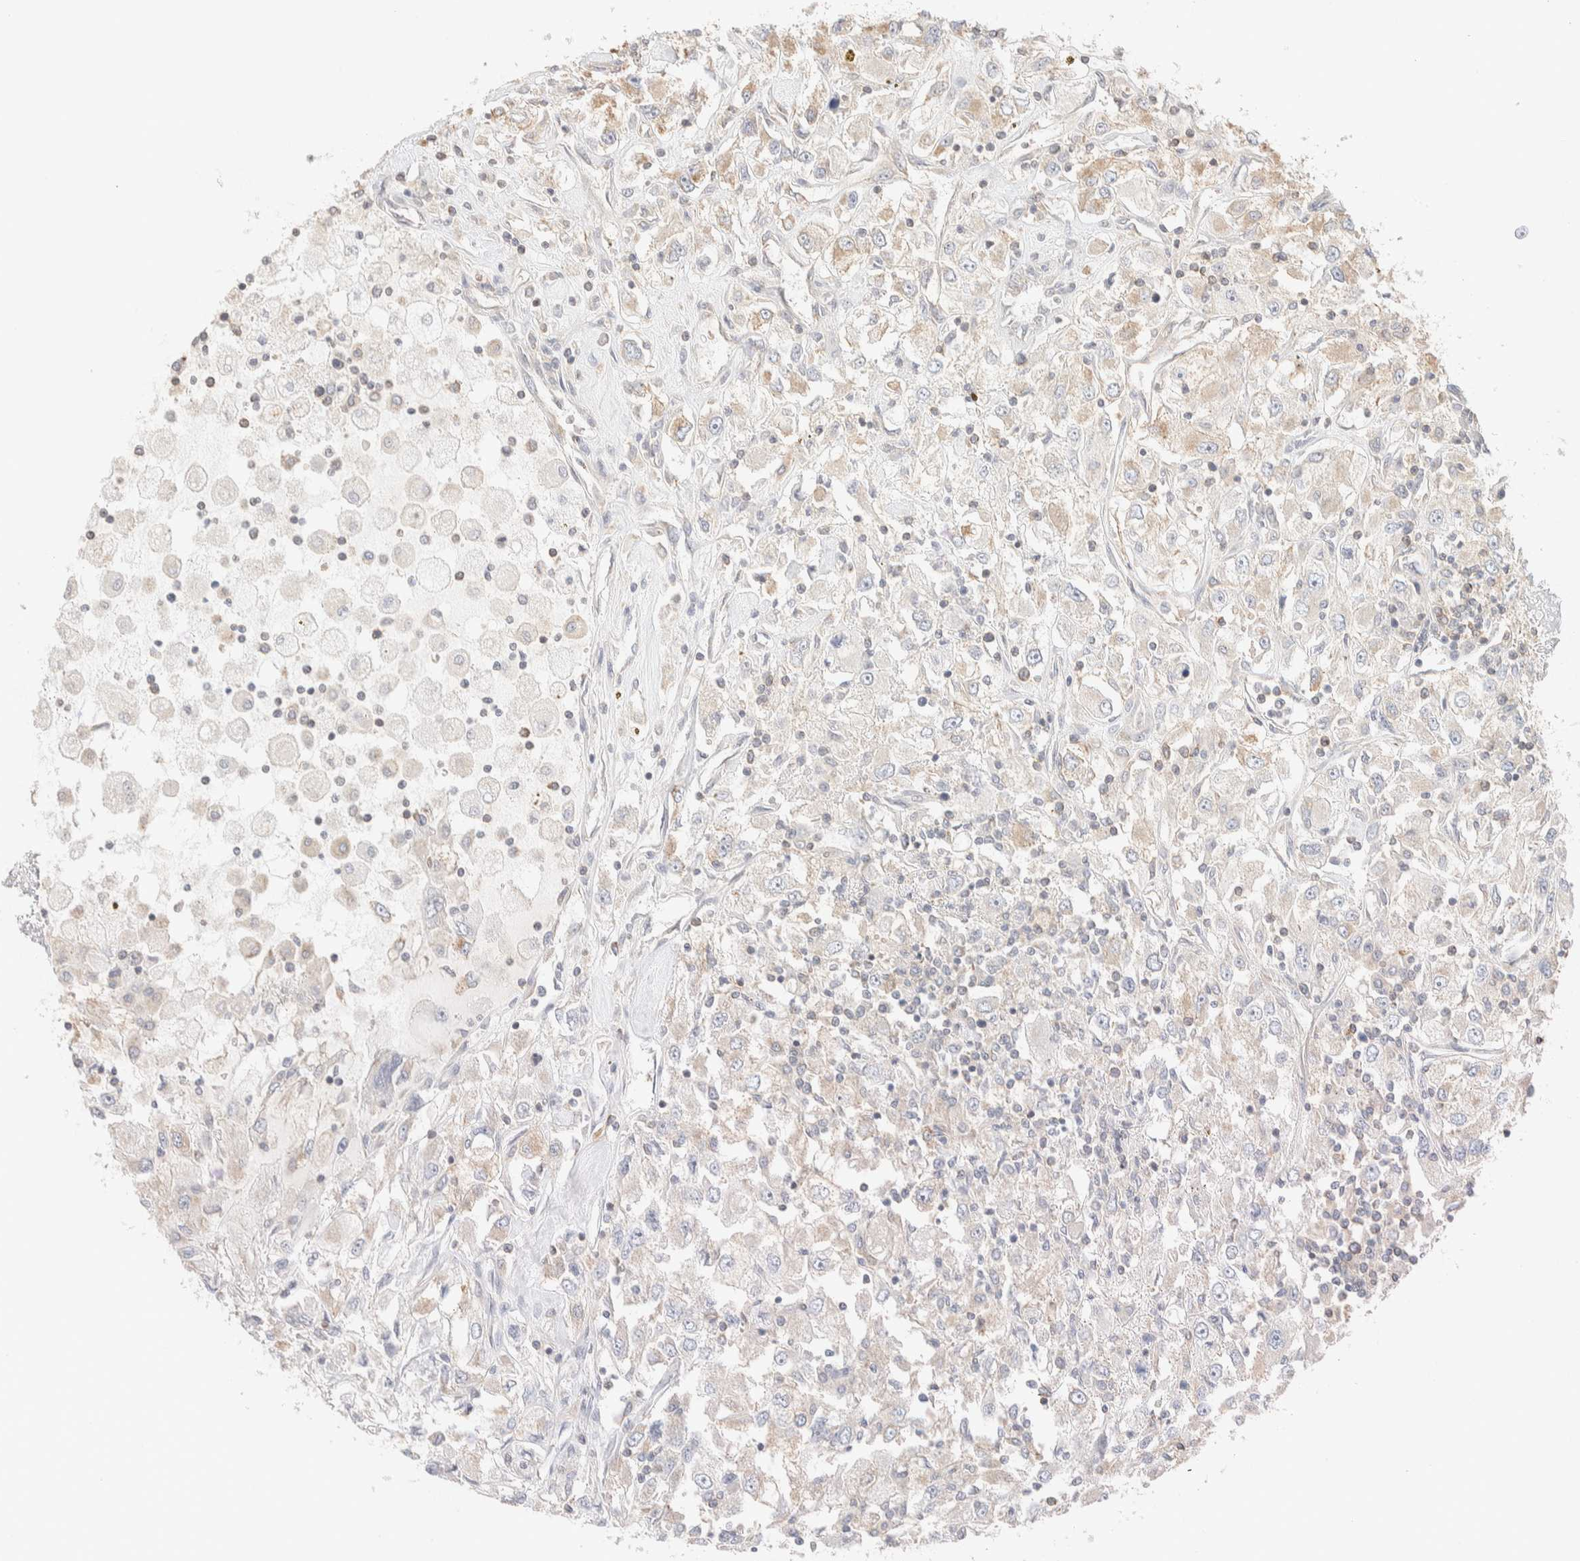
{"staining": {"intensity": "weak", "quantity": "25%-75%", "location": "cytoplasmic/membranous"}, "tissue": "renal cancer", "cell_type": "Tumor cells", "image_type": "cancer", "snomed": [{"axis": "morphology", "description": "Adenocarcinoma, NOS"}, {"axis": "topography", "description": "Kidney"}], "caption": "Immunohistochemistry image of human renal adenocarcinoma stained for a protein (brown), which shows low levels of weak cytoplasmic/membranous expression in about 25%-75% of tumor cells.", "gene": "TBC1D8B", "patient": {"sex": "female", "age": 52}}